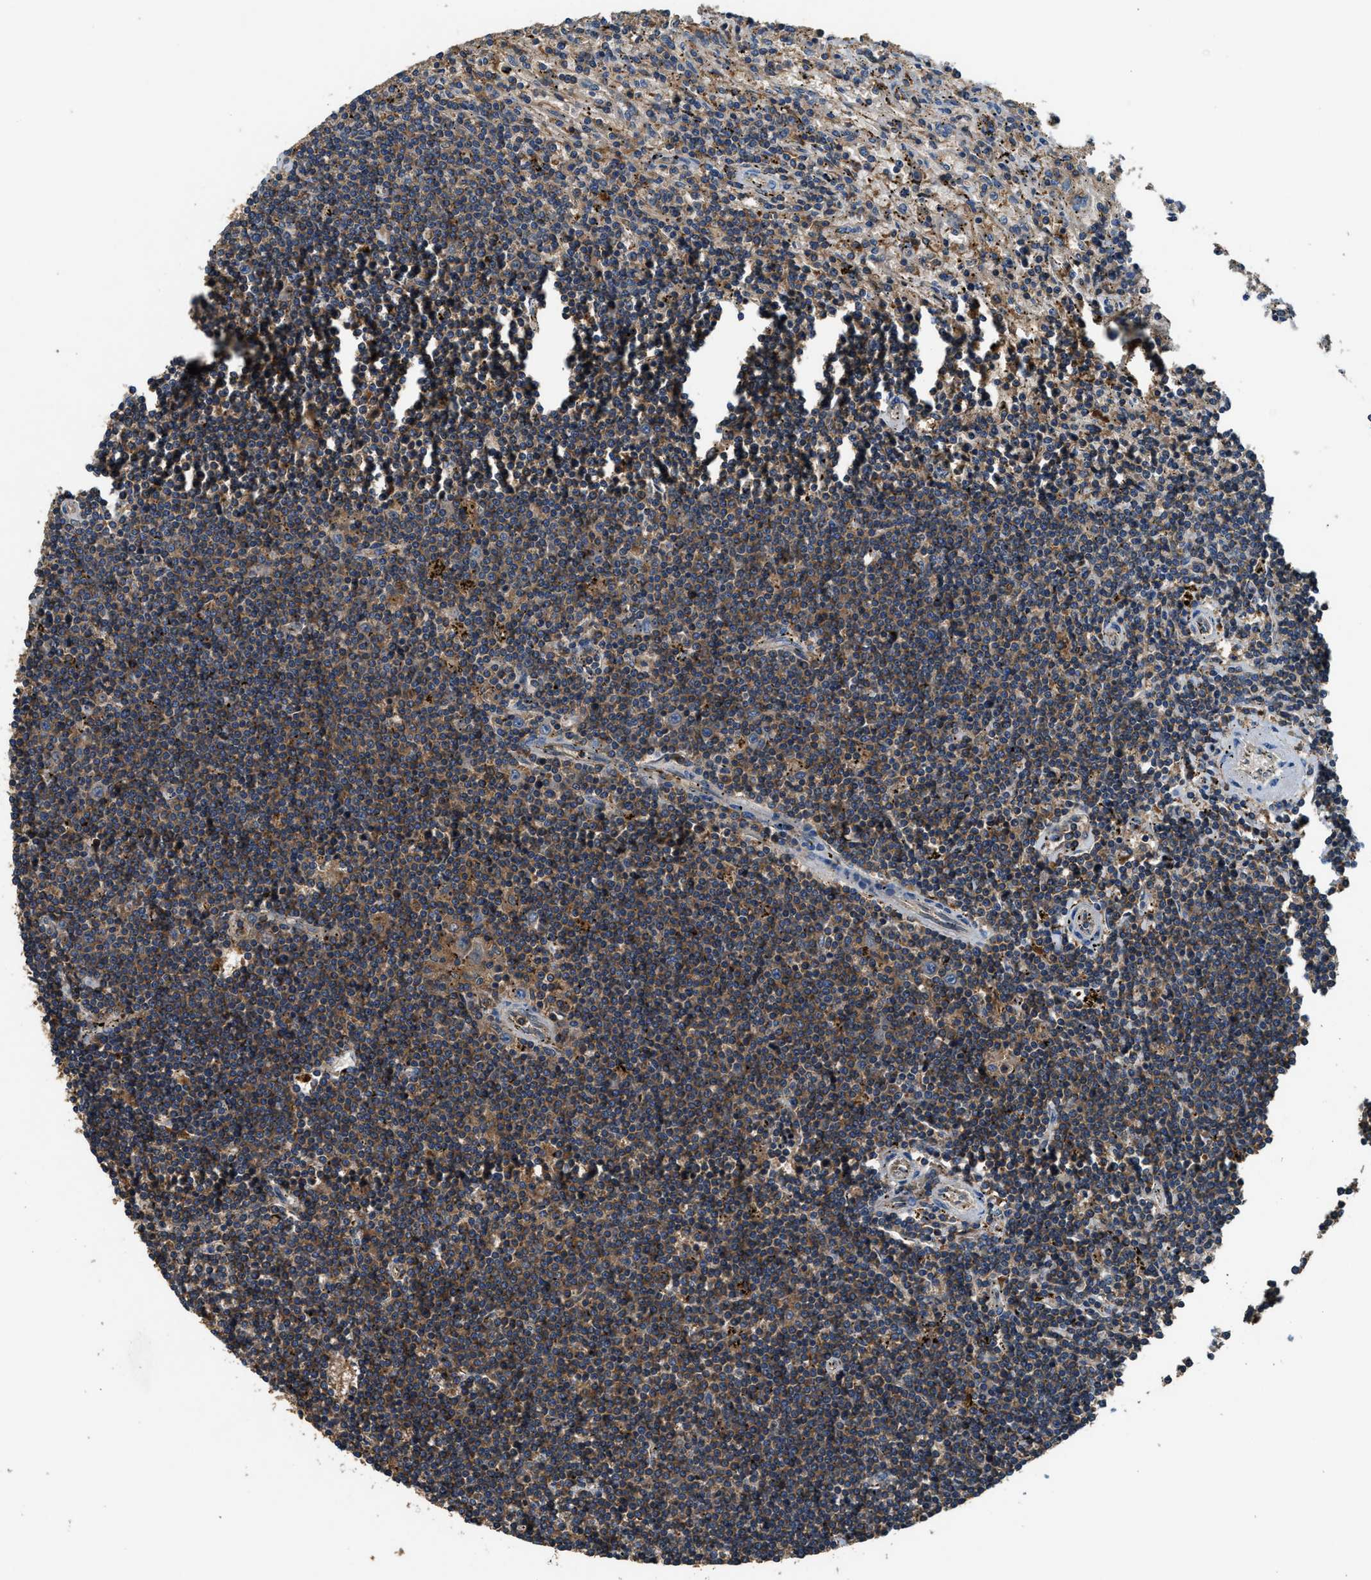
{"staining": {"intensity": "weak", "quantity": ">75%", "location": "cytoplasmic/membranous"}, "tissue": "lymphoma", "cell_type": "Tumor cells", "image_type": "cancer", "snomed": [{"axis": "morphology", "description": "Malignant lymphoma, non-Hodgkin's type, Low grade"}, {"axis": "topography", "description": "Spleen"}], "caption": "High-power microscopy captured an immunohistochemistry photomicrograph of lymphoma, revealing weak cytoplasmic/membranous expression in about >75% of tumor cells. Using DAB (brown) and hematoxylin (blue) stains, captured at high magnification using brightfield microscopy.", "gene": "BLOC1S1", "patient": {"sex": "male", "age": 76}}